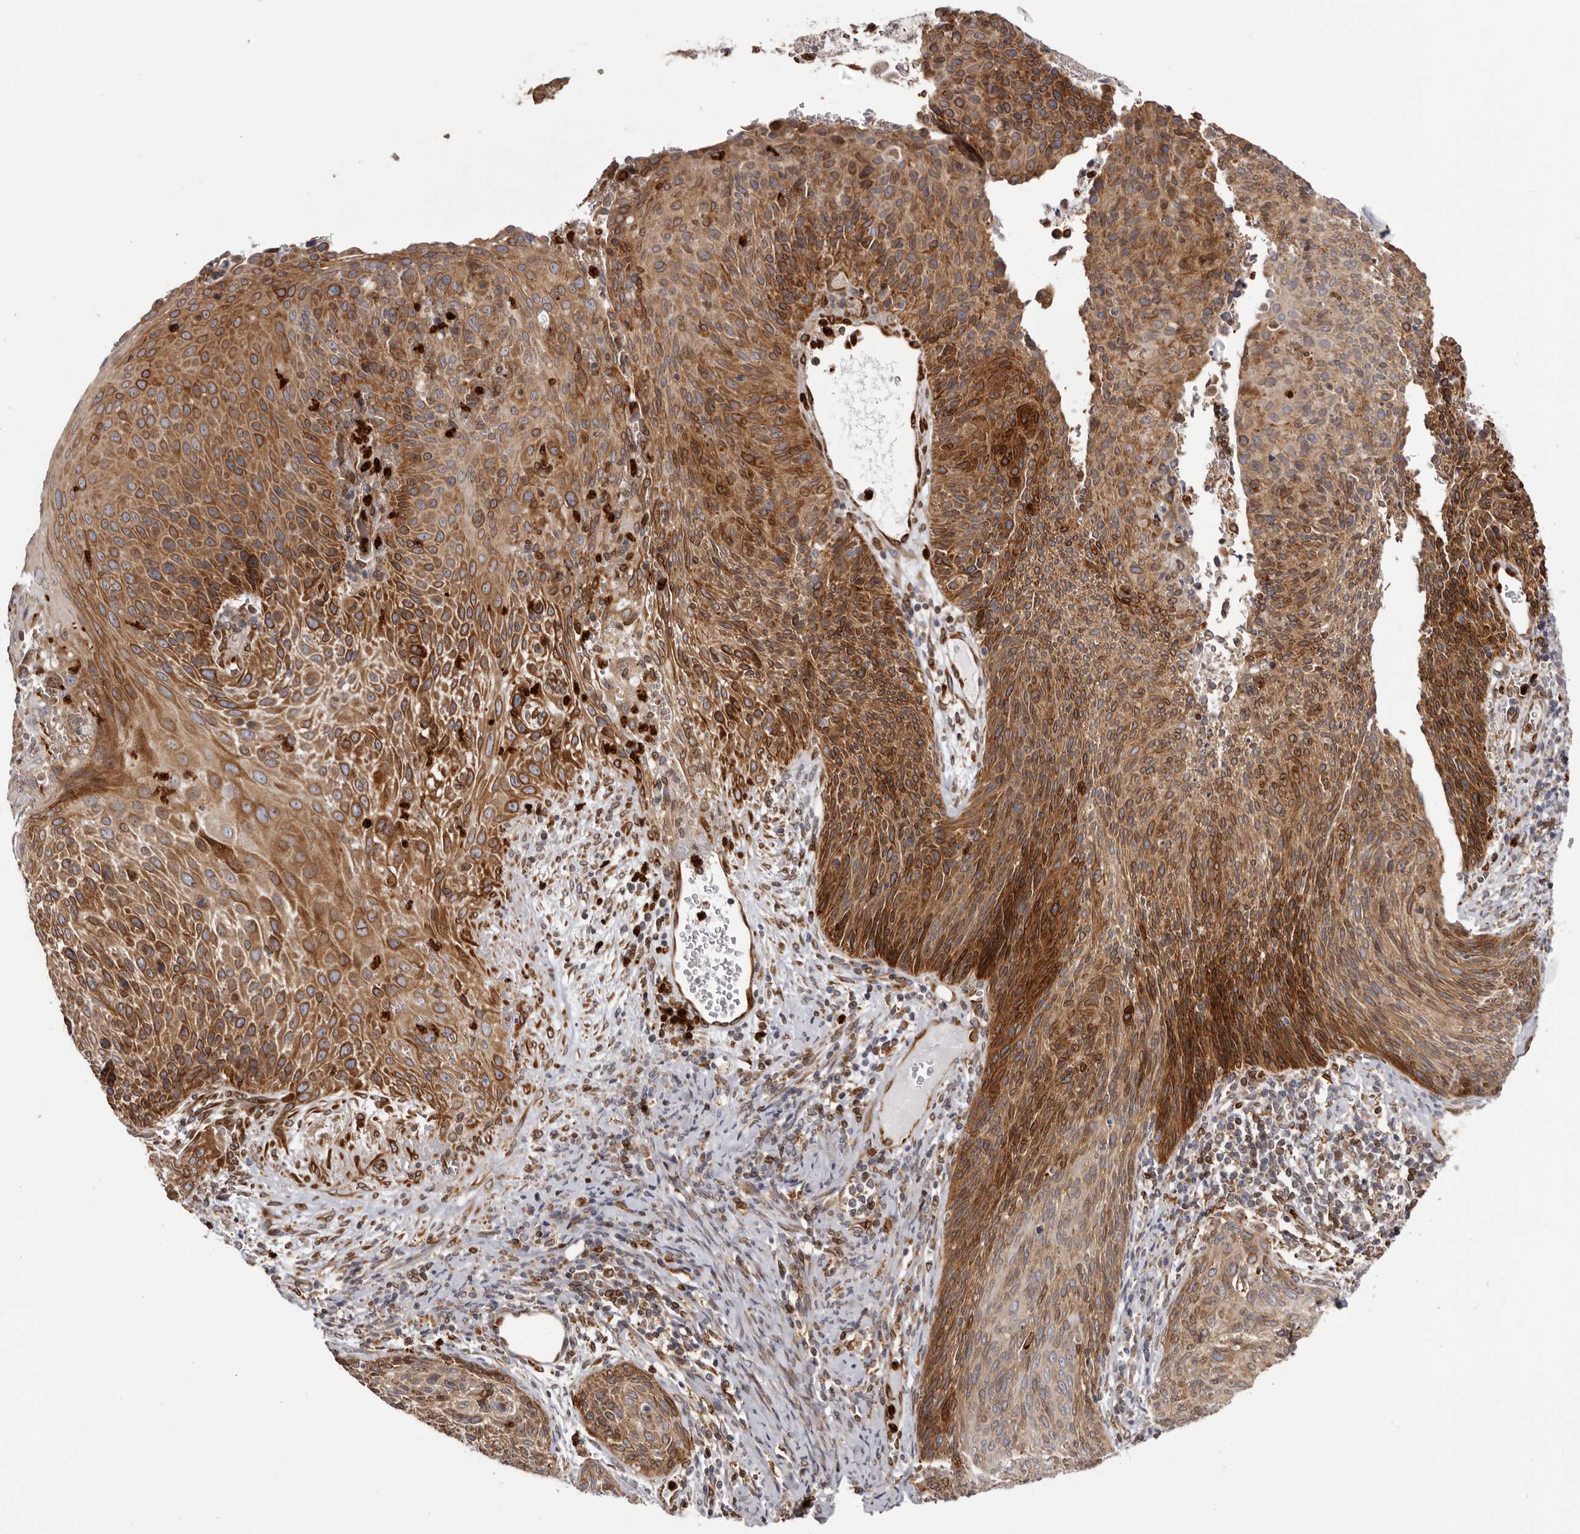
{"staining": {"intensity": "strong", "quantity": ">75%", "location": "cytoplasmic/membranous"}, "tissue": "cervical cancer", "cell_type": "Tumor cells", "image_type": "cancer", "snomed": [{"axis": "morphology", "description": "Squamous cell carcinoma, NOS"}, {"axis": "topography", "description": "Cervix"}], "caption": "A photomicrograph of cervical cancer (squamous cell carcinoma) stained for a protein reveals strong cytoplasmic/membranous brown staining in tumor cells.", "gene": "C4orf3", "patient": {"sex": "female", "age": 55}}